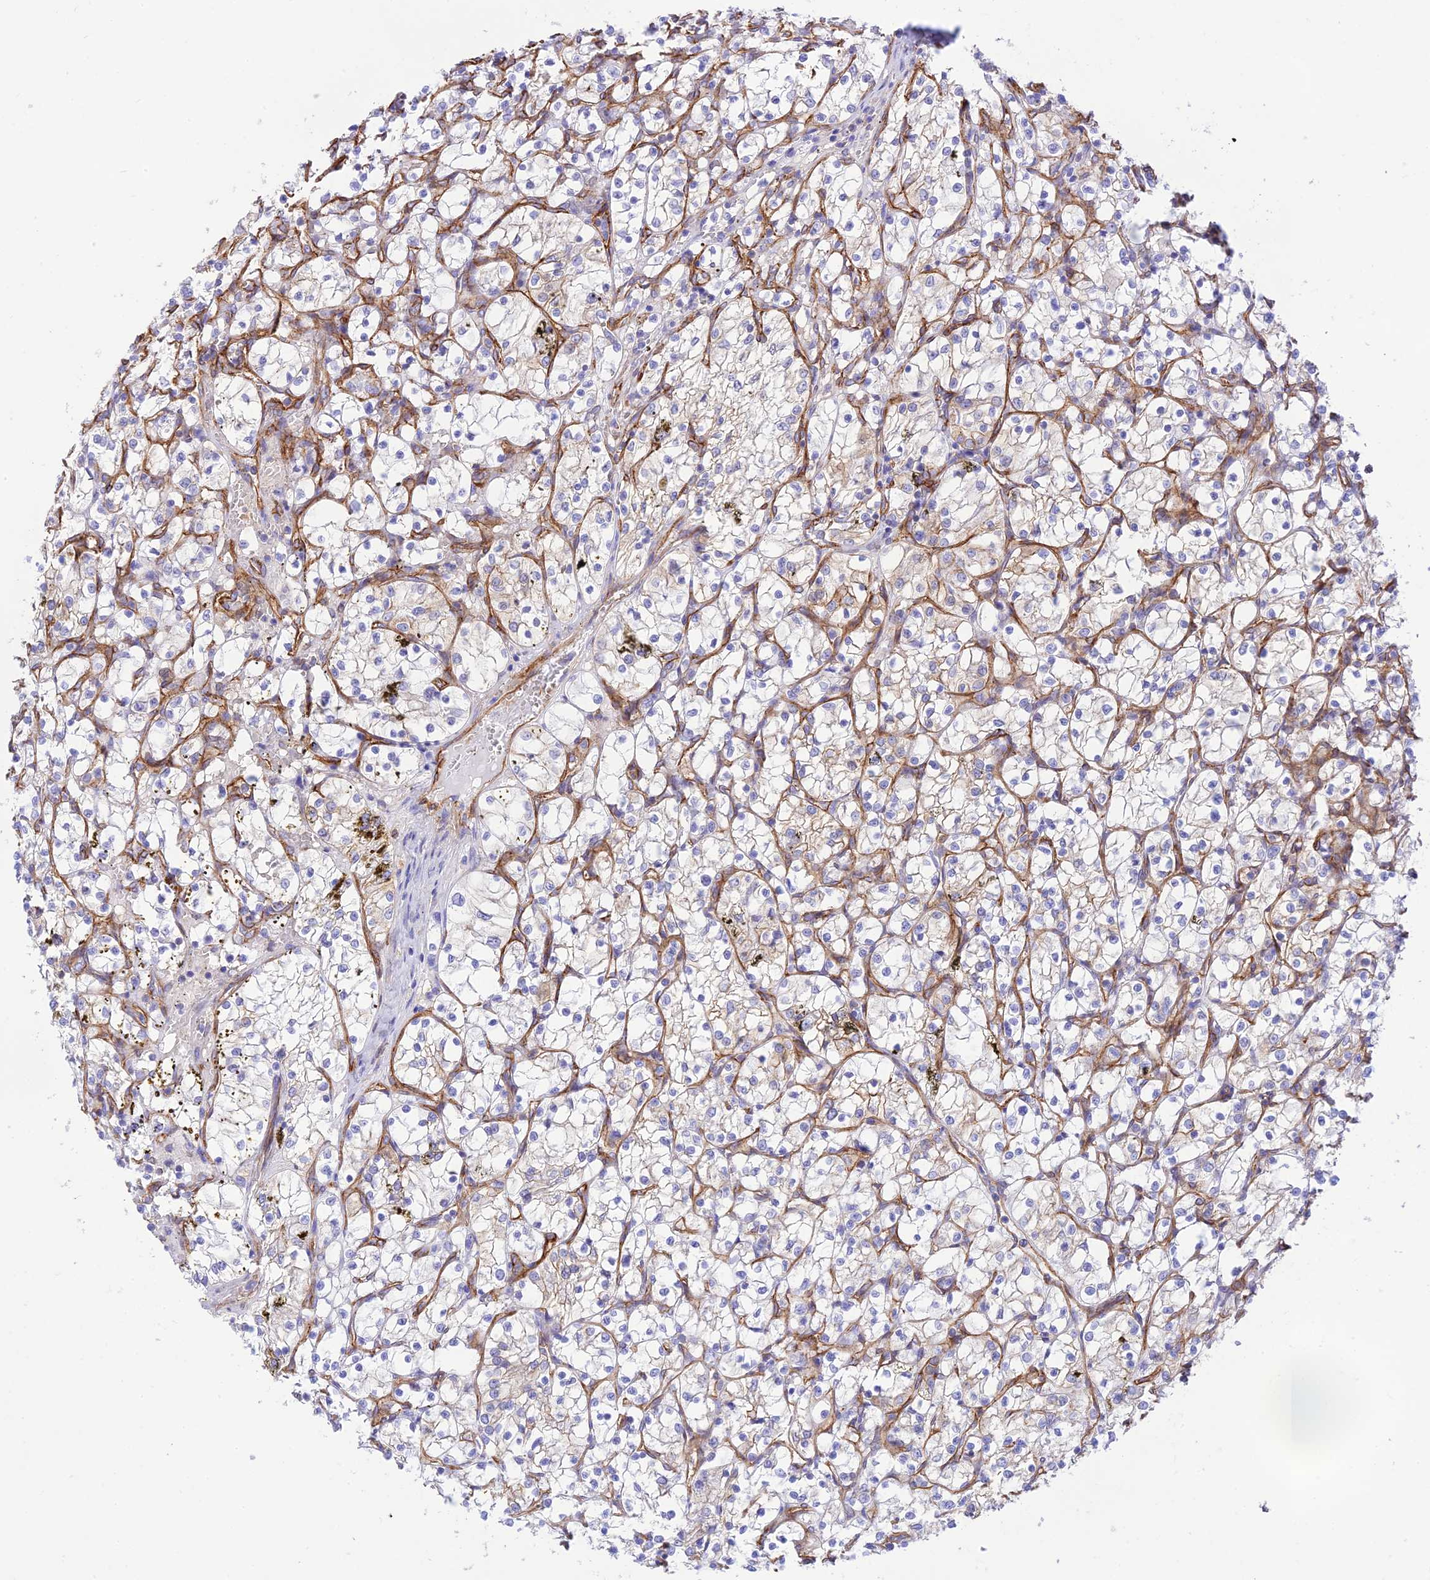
{"staining": {"intensity": "negative", "quantity": "none", "location": "none"}, "tissue": "renal cancer", "cell_type": "Tumor cells", "image_type": "cancer", "snomed": [{"axis": "morphology", "description": "Adenocarcinoma, NOS"}, {"axis": "topography", "description": "Kidney"}], "caption": "Renal cancer was stained to show a protein in brown. There is no significant expression in tumor cells. Nuclei are stained in blue.", "gene": "YPEL5", "patient": {"sex": "female", "age": 69}}